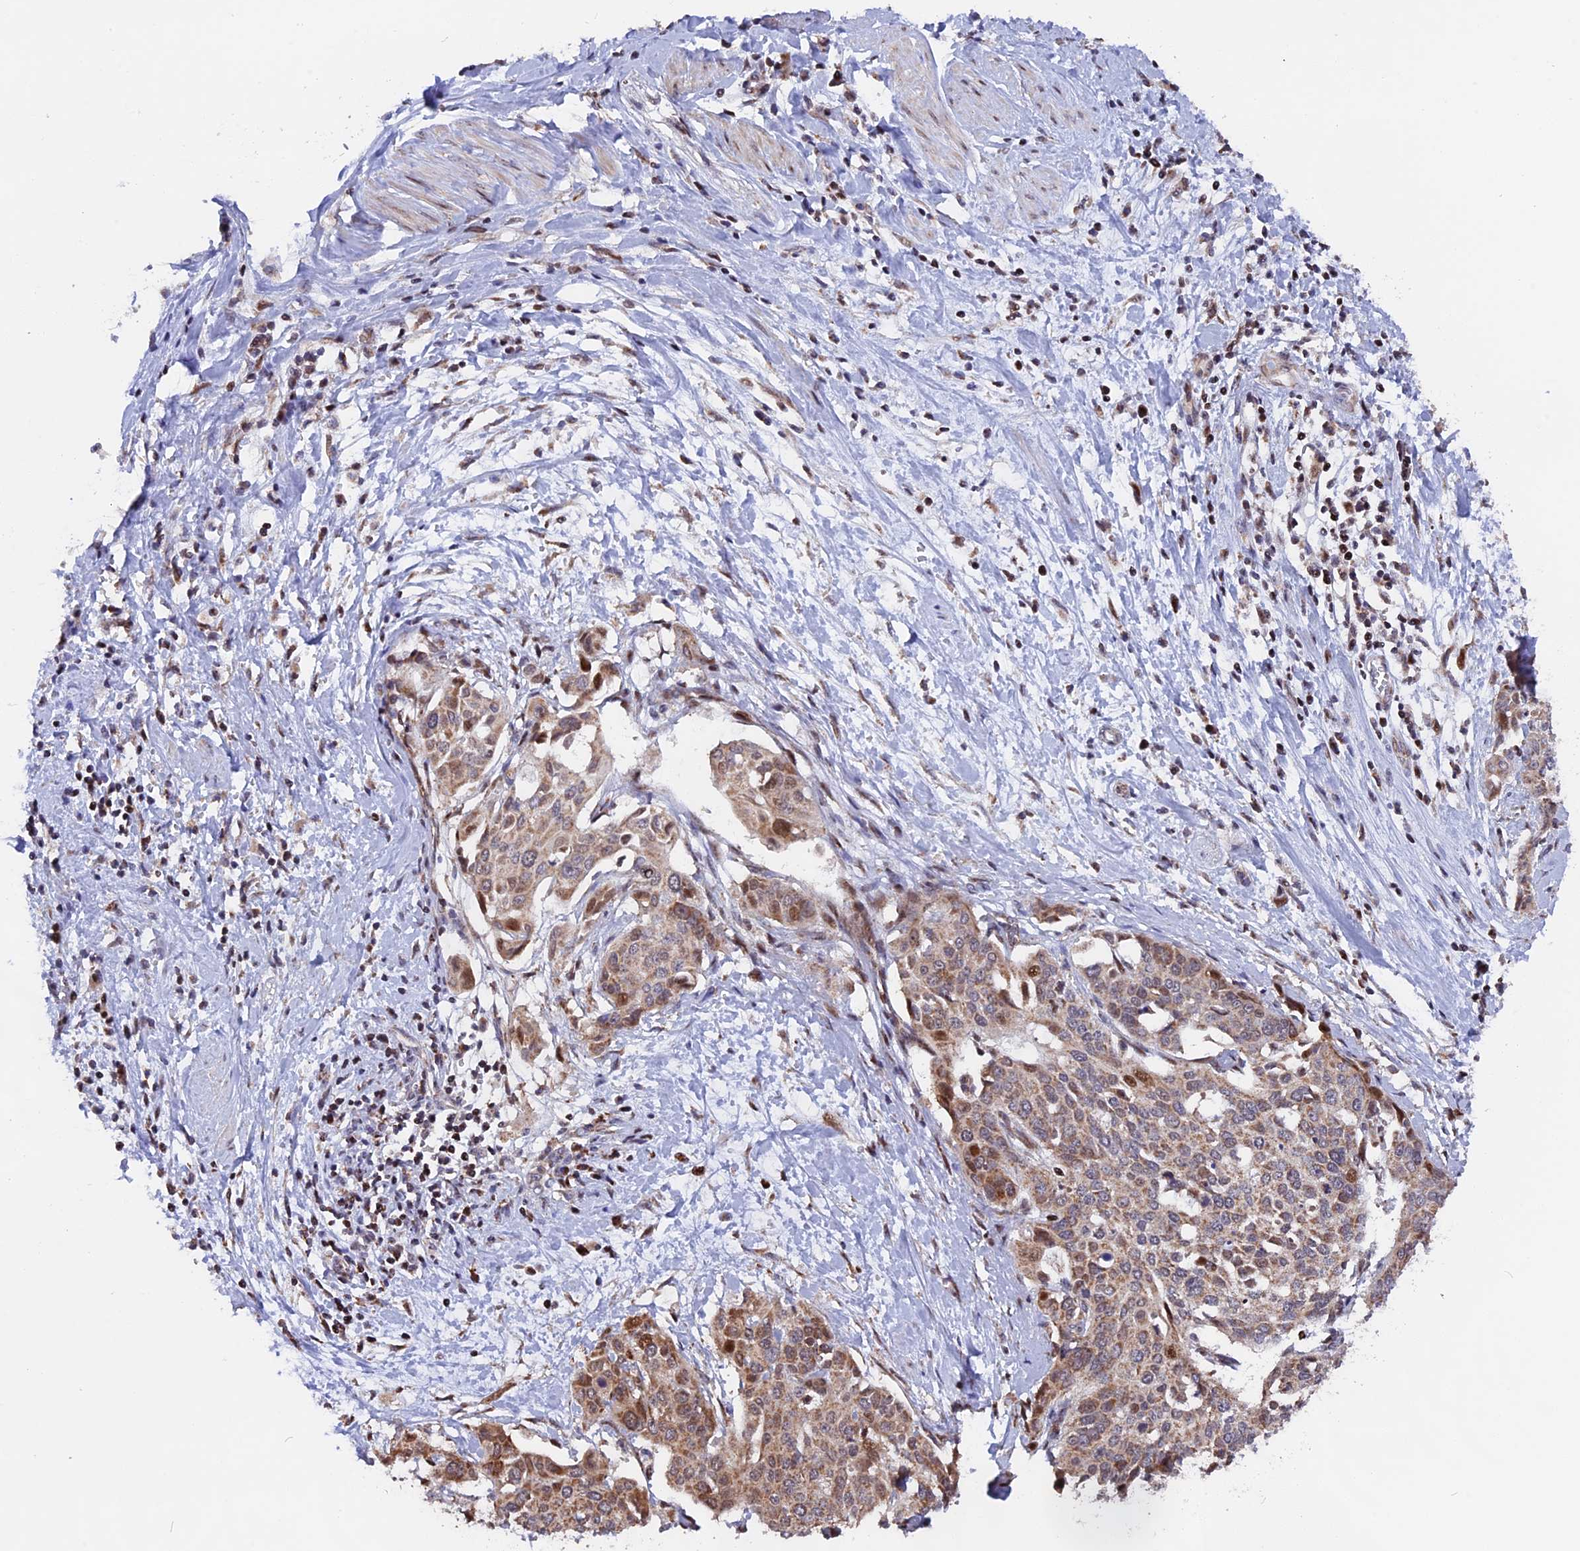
{"staining": {"intensity": "moderate", "quantity": ">75%", "location": "cytoplasmic/membranous,nuclear"}, "tissue": "cervical cancer", "cell_type": "Tumor cells", "image_type": "cancer", "snomed": [{"axis": "morphology", "description": "Squamous cell carcinoma, NOS"}, {"axis": "topography", "description": "Cervix"}], "caption": "A medium amount of moderate cytoplasmic/membranous and nuclear staining is present in about >75% of tumor cells in cervical cancer (squamous cell carcinoma) tissue. The staining was performed using DAB (3,3'-diaminobenzidine), with brown indicating positive protein expression. Nuclei are stained blue with hematoxylin.", "gene": "FAM174C", "patient": {"sex": "female", "age": 44}}